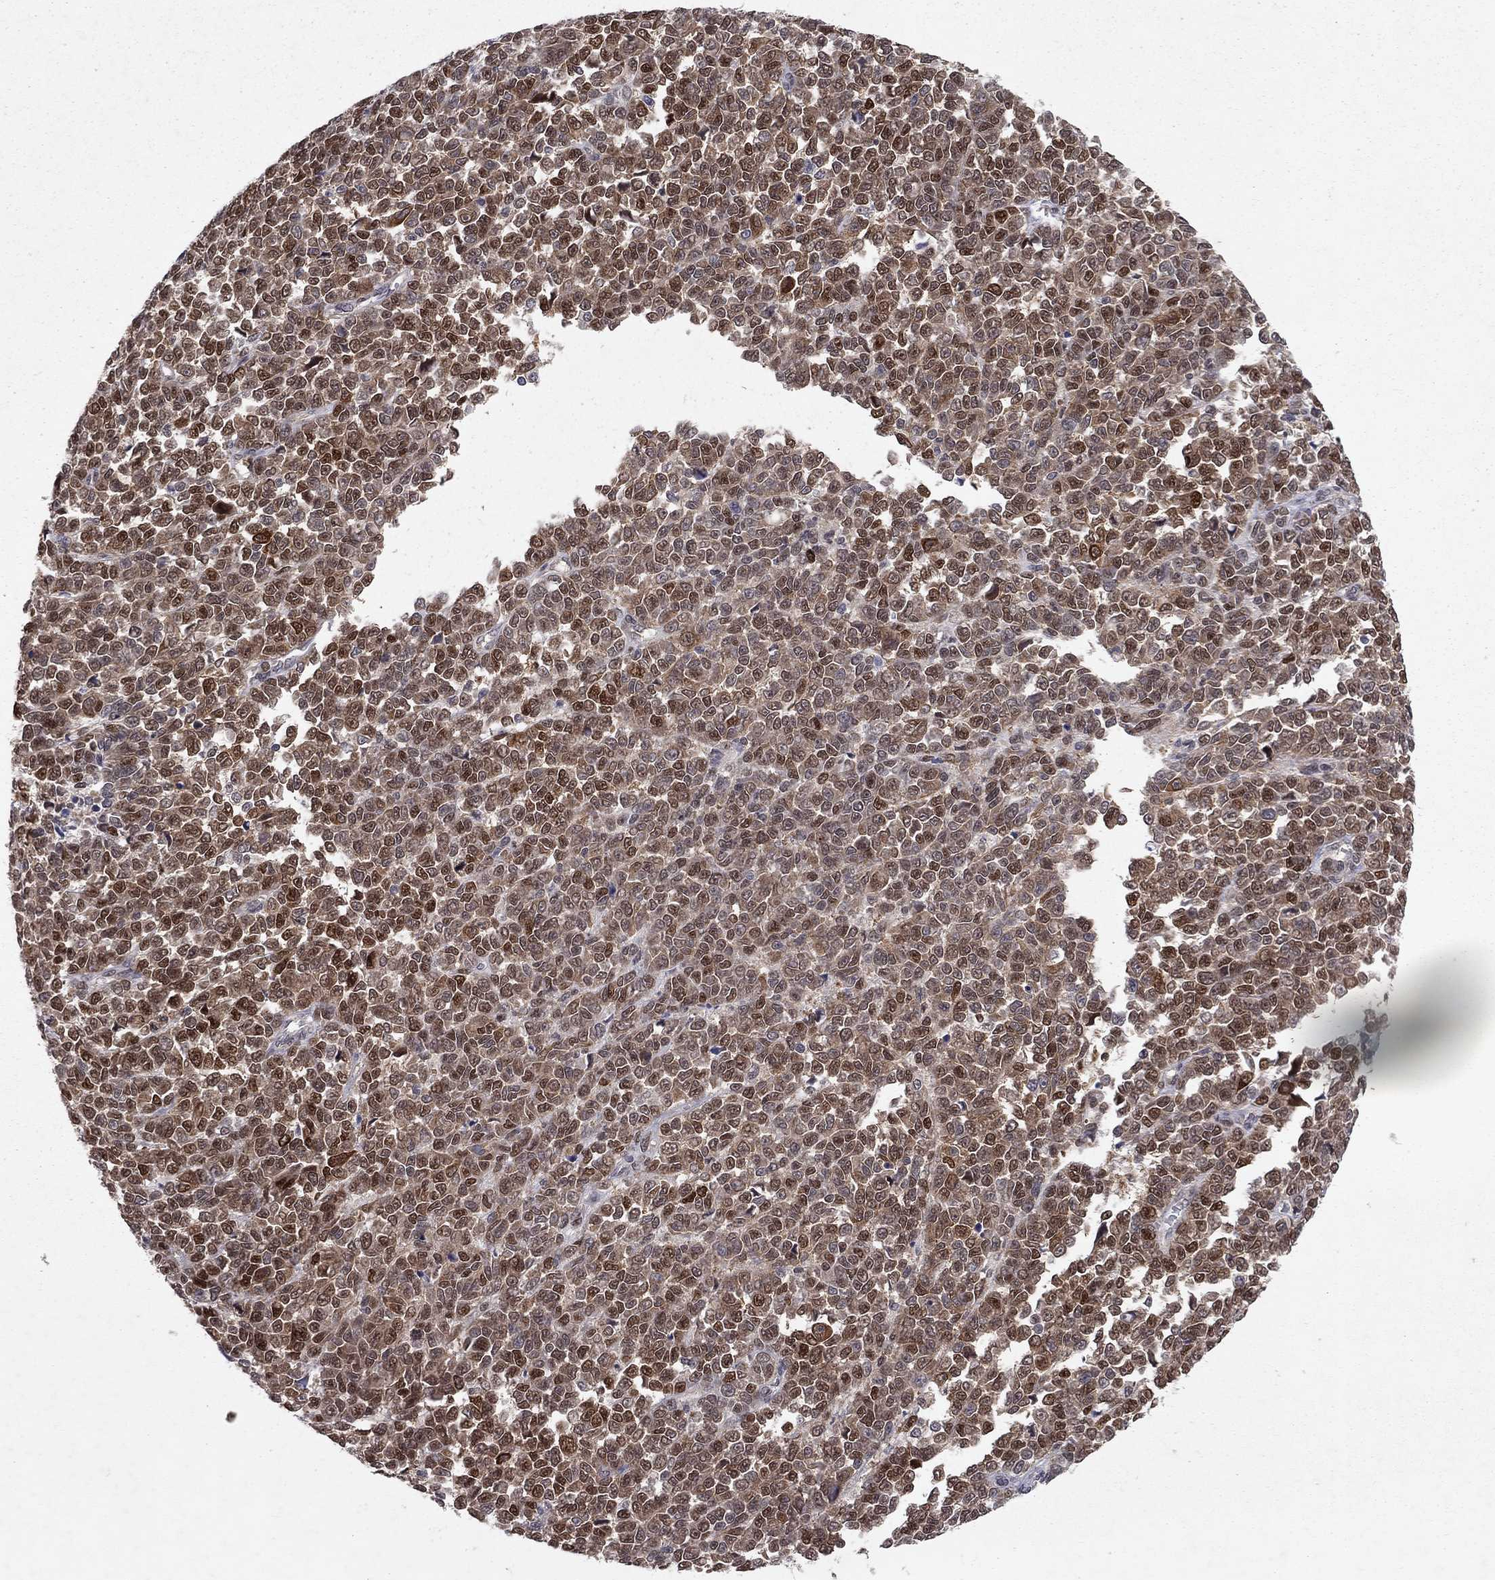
{"staining": {"intensity": "moderate", "quantity": ">75%", "location": "nuclear"}, "tissue": "melanoma", "cell_type": "Tumor cells", "image_type": "cancer", "snomed": [{"axis": "morphology", "description": "Malignant melanoma, NOS"}, {"axis": "topography", "description": "Skin"}], "caption": "There is medium levels of moderate nuclear positivity in tumor cells of malignant melanoma, as demonstrated by immunohistochemical staining (brown color).", "gene": "CRTC1", "patient": {"sex": "female", "age": 95}}